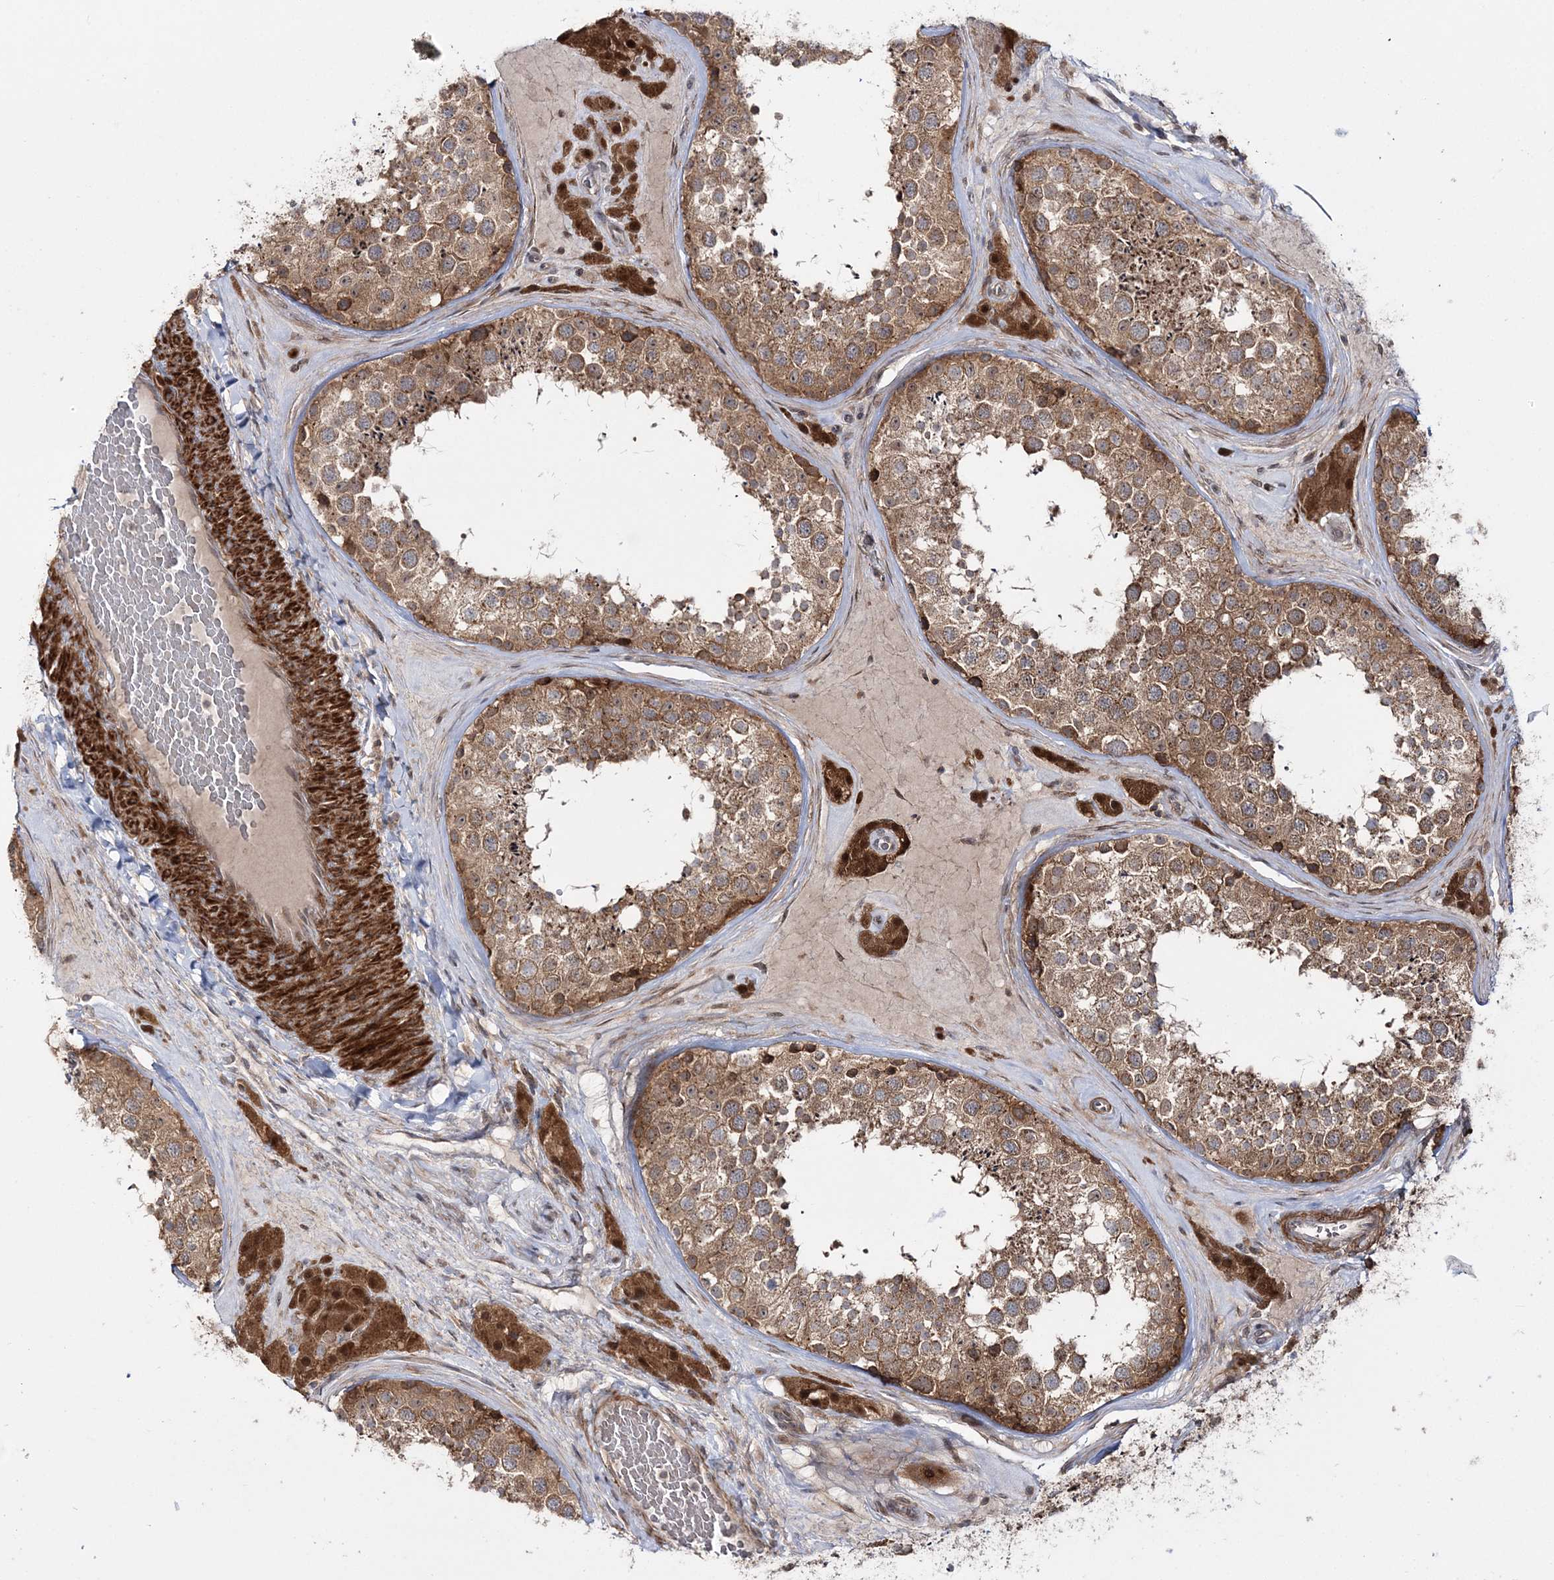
{"staining": {"intensity": "moderate", "quantity": ">75%", "location": "cytoplasmic/membranous"}, "tissue": "testis", "cell_type": "Cells in seminiferous ducts", "image_type": "normal", "snomed": [{"axis": "morphology", "description": "Normal tissue, NOS"}, {"axis": "topography", "description": "Testis"}], "caption": "Human testis stained with a brown dye demonstrates moderate cytoplasmic/membranous positive positivity in about >75% of cells in seminiferous ducts.", "gene": "MOCS2", "patient": {"sex": "male", "age": 46}}